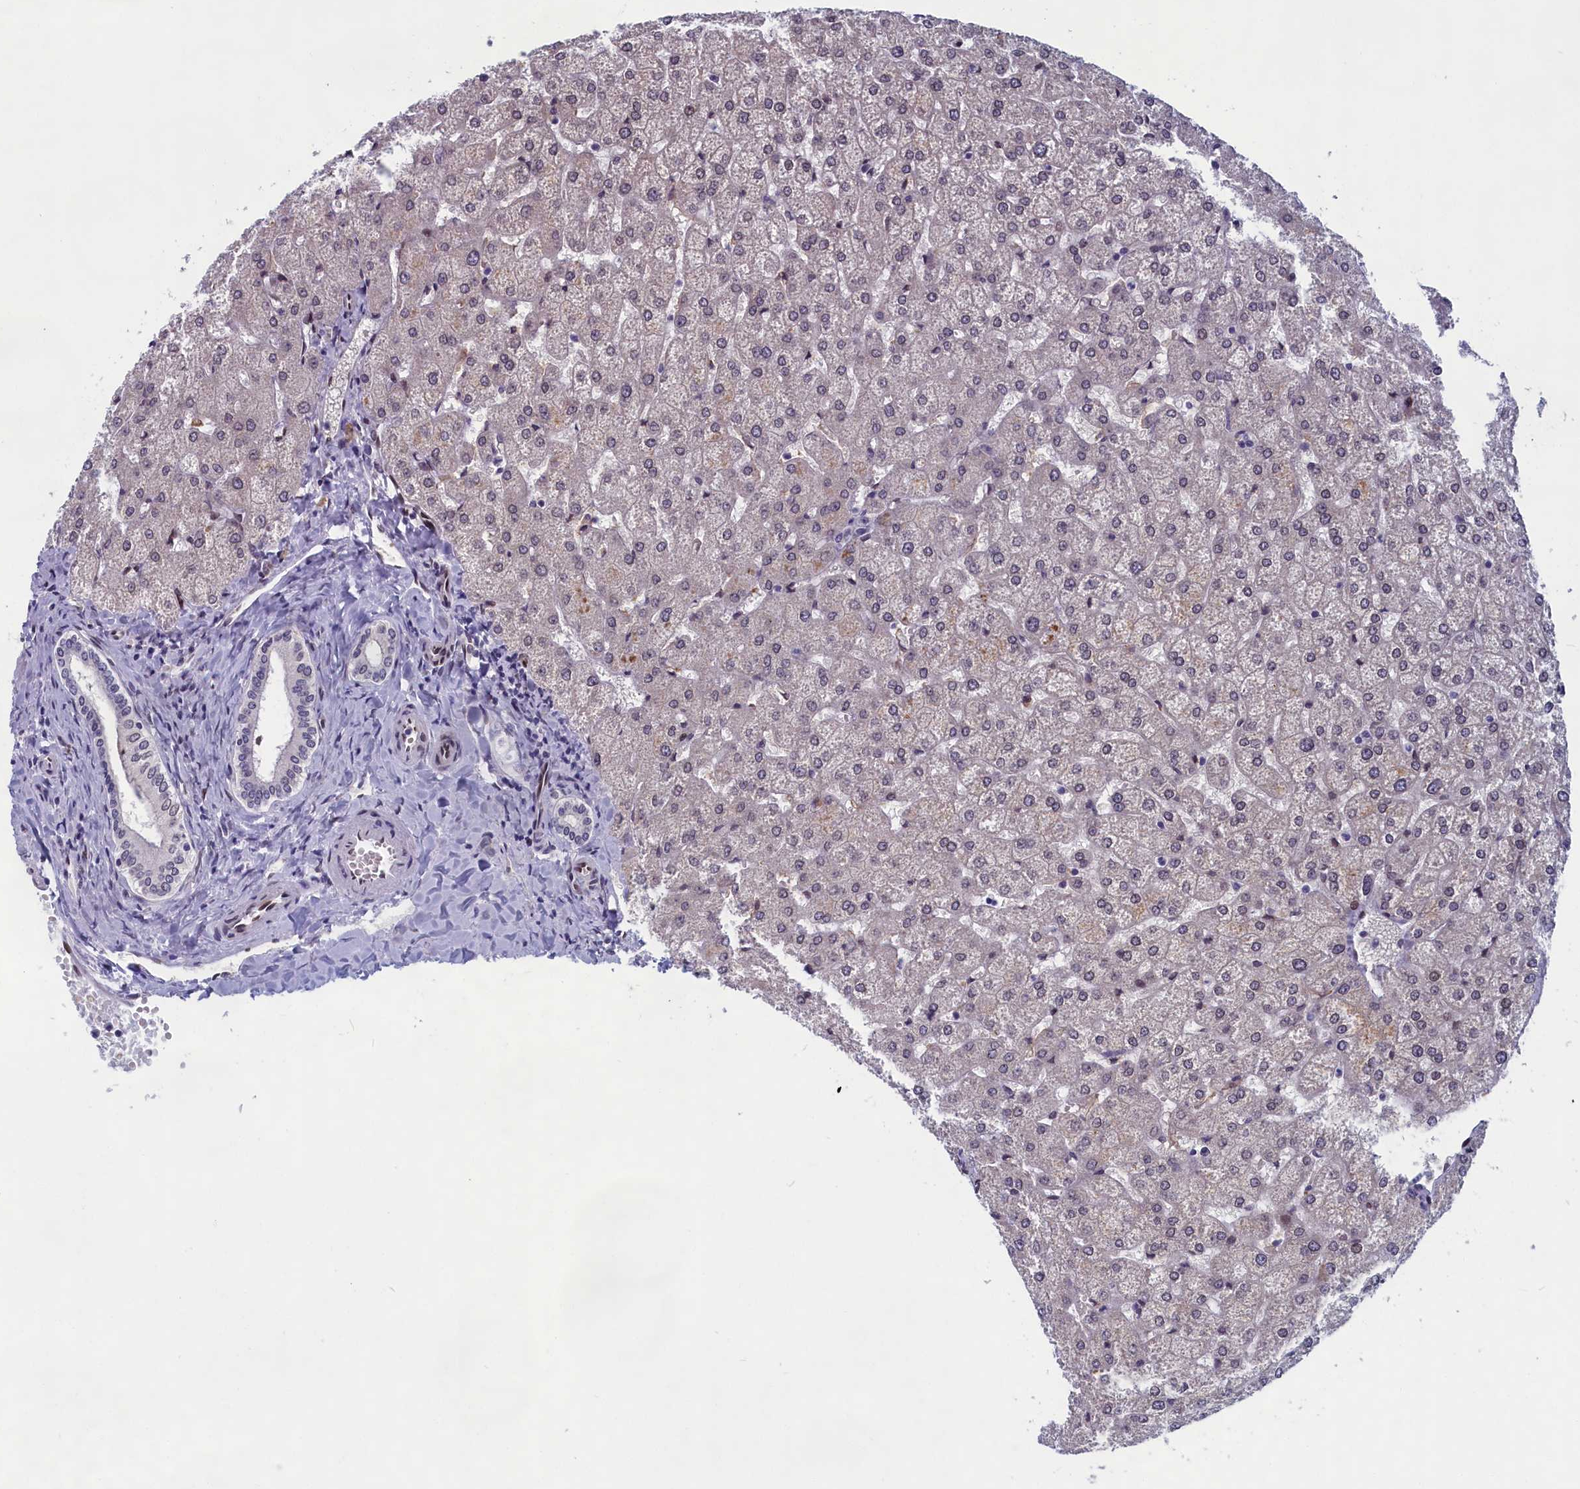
{"staining": {"intensity": "negative", "quantity": "none", "location": "none"}, "tissue": "liver", "cell_type": "Cholangiocytes", "image_type": "normal", "snomed": [{"axis": "morphology", "description": "Normal tissue, NOS"}, {"axis": "topography", "description": "Liver"}], "caption": "DAB immunohistochemical staining of normal human liver demonstrates no significant staining in cholangiocytes.", "gene": "GPSM1", "patient": {"sex": "female", "age": 32}}